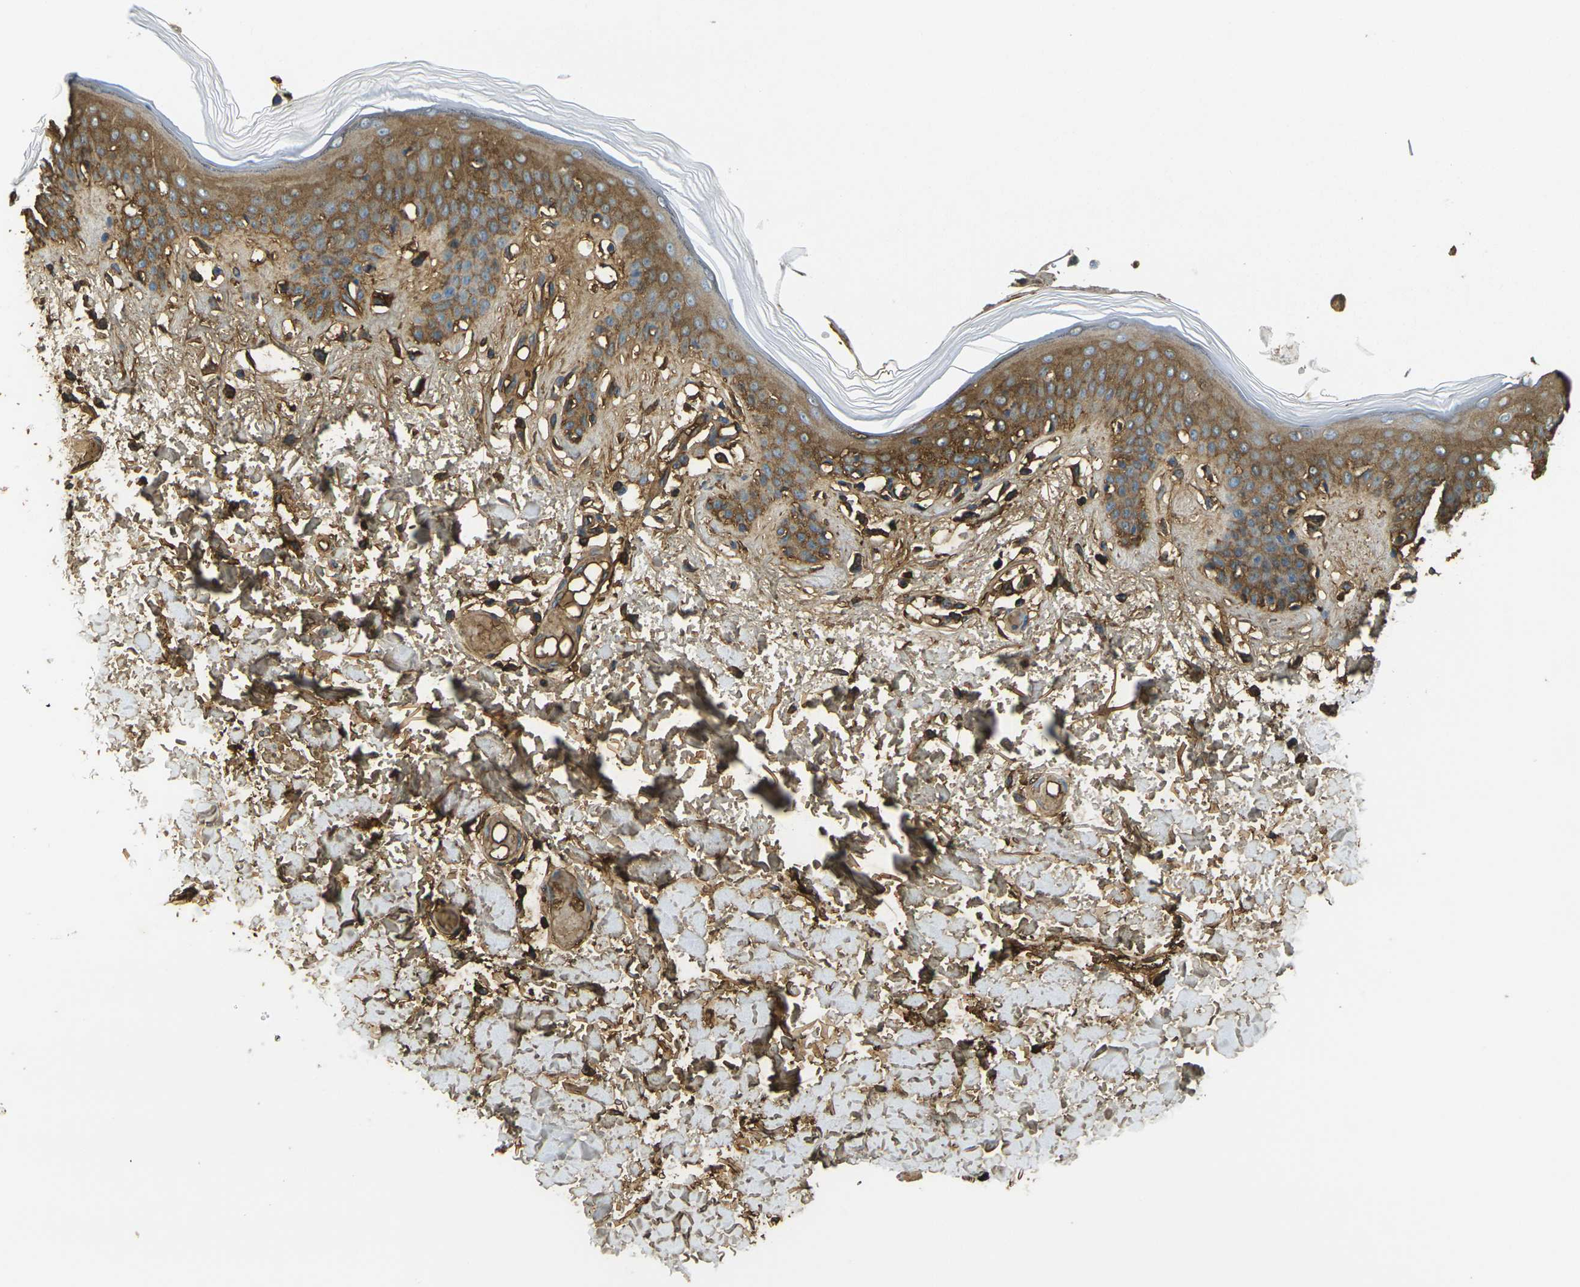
{"staining": {"intensity": "moderate", "quantity": ">75%", "location": "cytoplasmic/membranous"}, "tissue": "skin", "cell_type": "Fibroblasts", "image_type": "normal", "snomed": [{"axis": "morphology", "description": "Normal tissue, NOS"}, {"axis": "topography", "description": "Skin"}], "caption": "Human skin stained with a brown dye displays moderate cytoplasmic/membranous positive staining in approximately >75% of fibroblasts.", "gene": "PLCD1", "patient": {"sex": "male", "age": 53}}